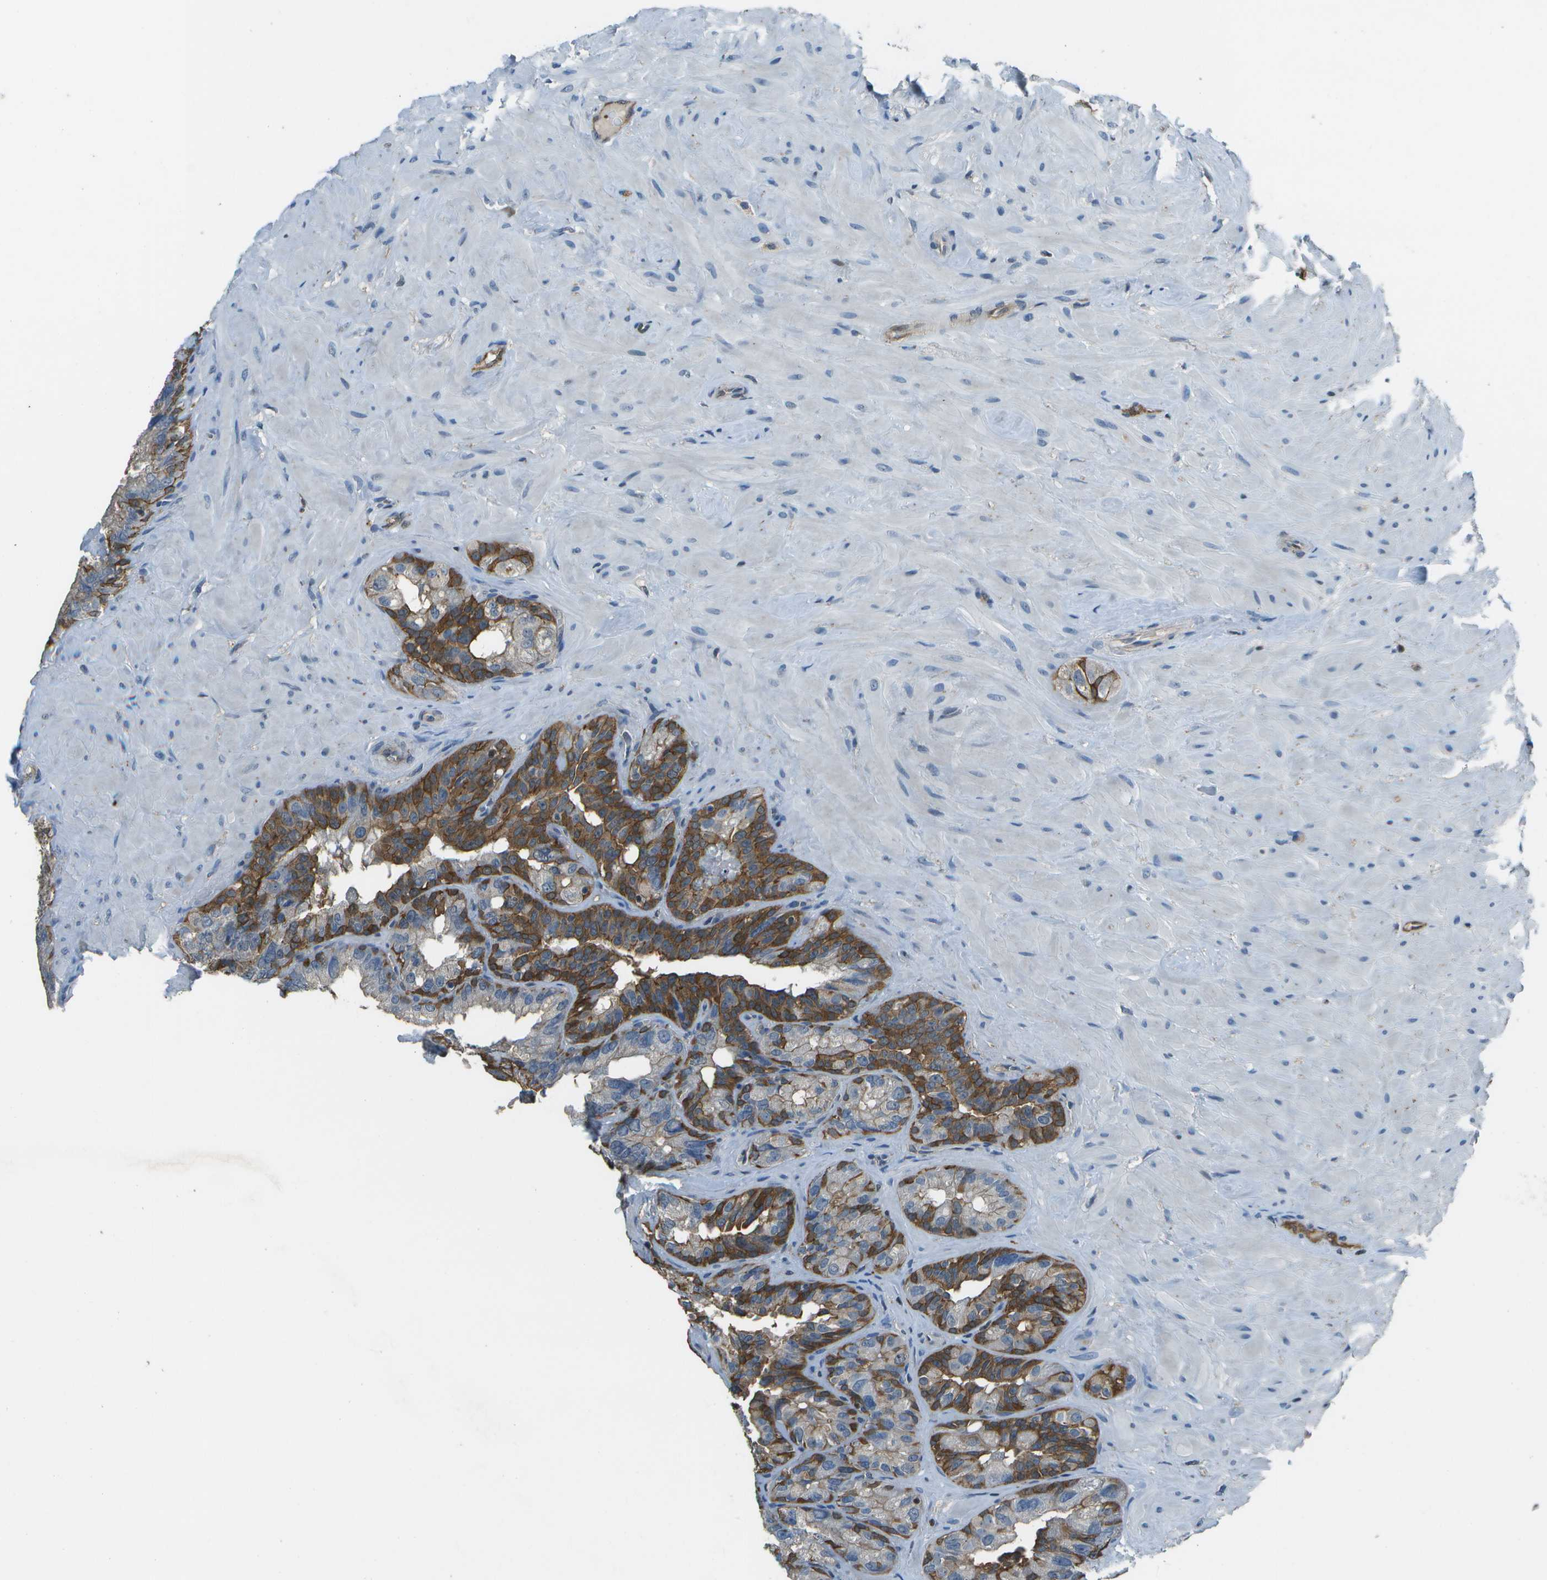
{"staining": {"intensity": "strong", "quantity": "25%-75%", "location": "cytoplasmic/membranous"}, "tissue": "seminal vesicle", "cell_type": "Glandular cells", "image_type": "normal", "snomed": [{"axis": "morphology", "description": "Normal tissue, NOS"}, {"axis": "topography", "description": "Seminal veicle"}], "caption": "The histopathology image exhibits staining of unremarkable seminal vesicle, revealing strong cytoplasmic/membranous protein expression (brown color) within glandular cells.", "gene": "PDLIM1", "patient": {"sex": "male", "age": 68}}